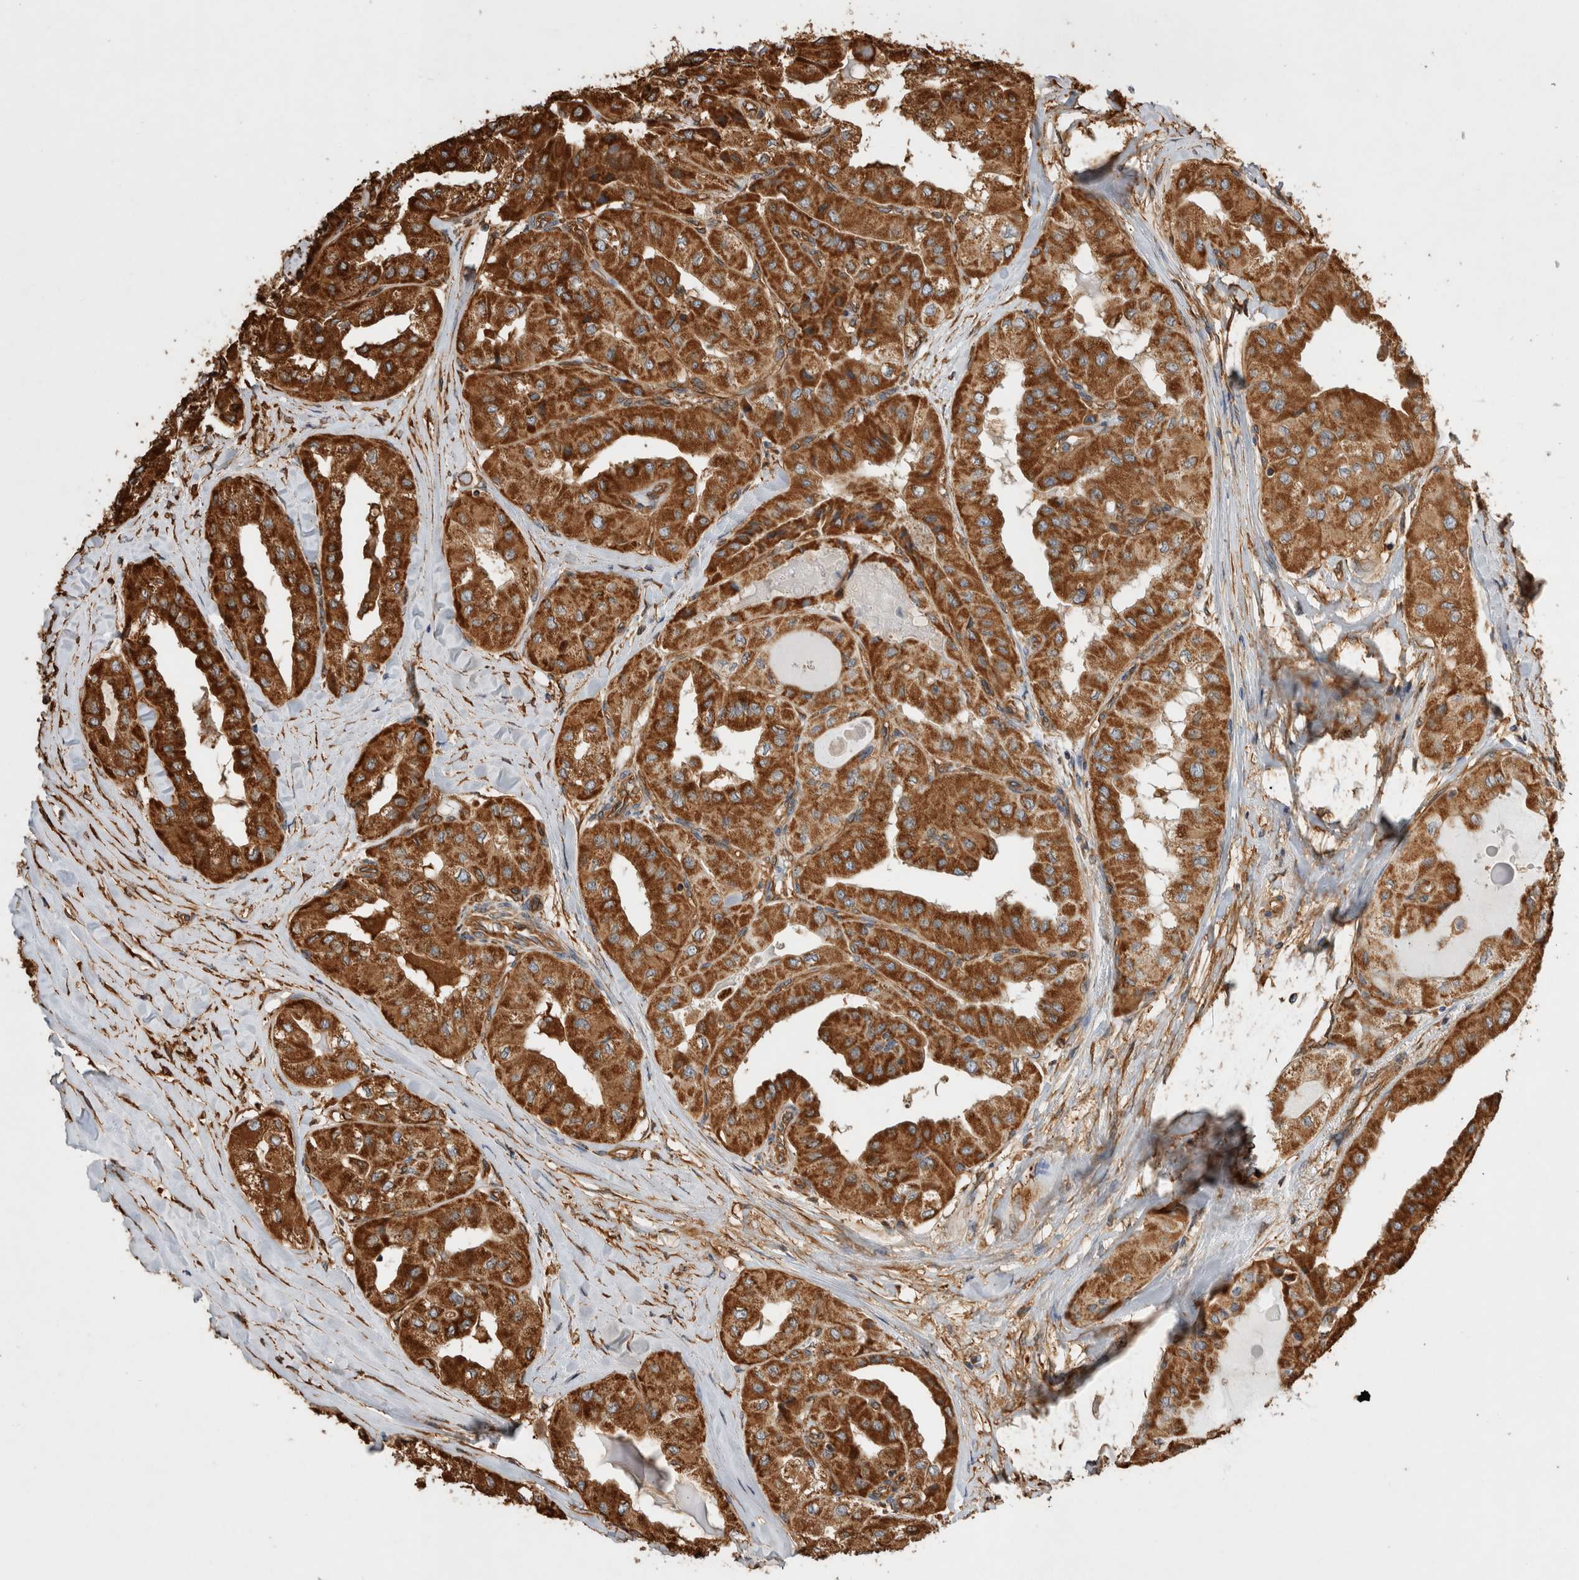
{"staining": {"intensity": "strong", "quantity": ">75%", "location": "cytoplasmic/membranous"}, "tissue": "thyroid cancer", "cell_type": "Tumor cells", "image_type": "cancer", "snomed": [{"axis": "morphology", "description": "Papillary adenocarcinoma, NOS"}, {"axis": "topography", "description": "Thyroid gland"}], "caption": "This image displays IHC staining of papillary adenocarcinoma (thyroid), with high strong cytoplasmic/membranous positivity in about >75% of tumor cells.", "gene": "ZNF397", "patient": {"sex": "female", "age": 59}}